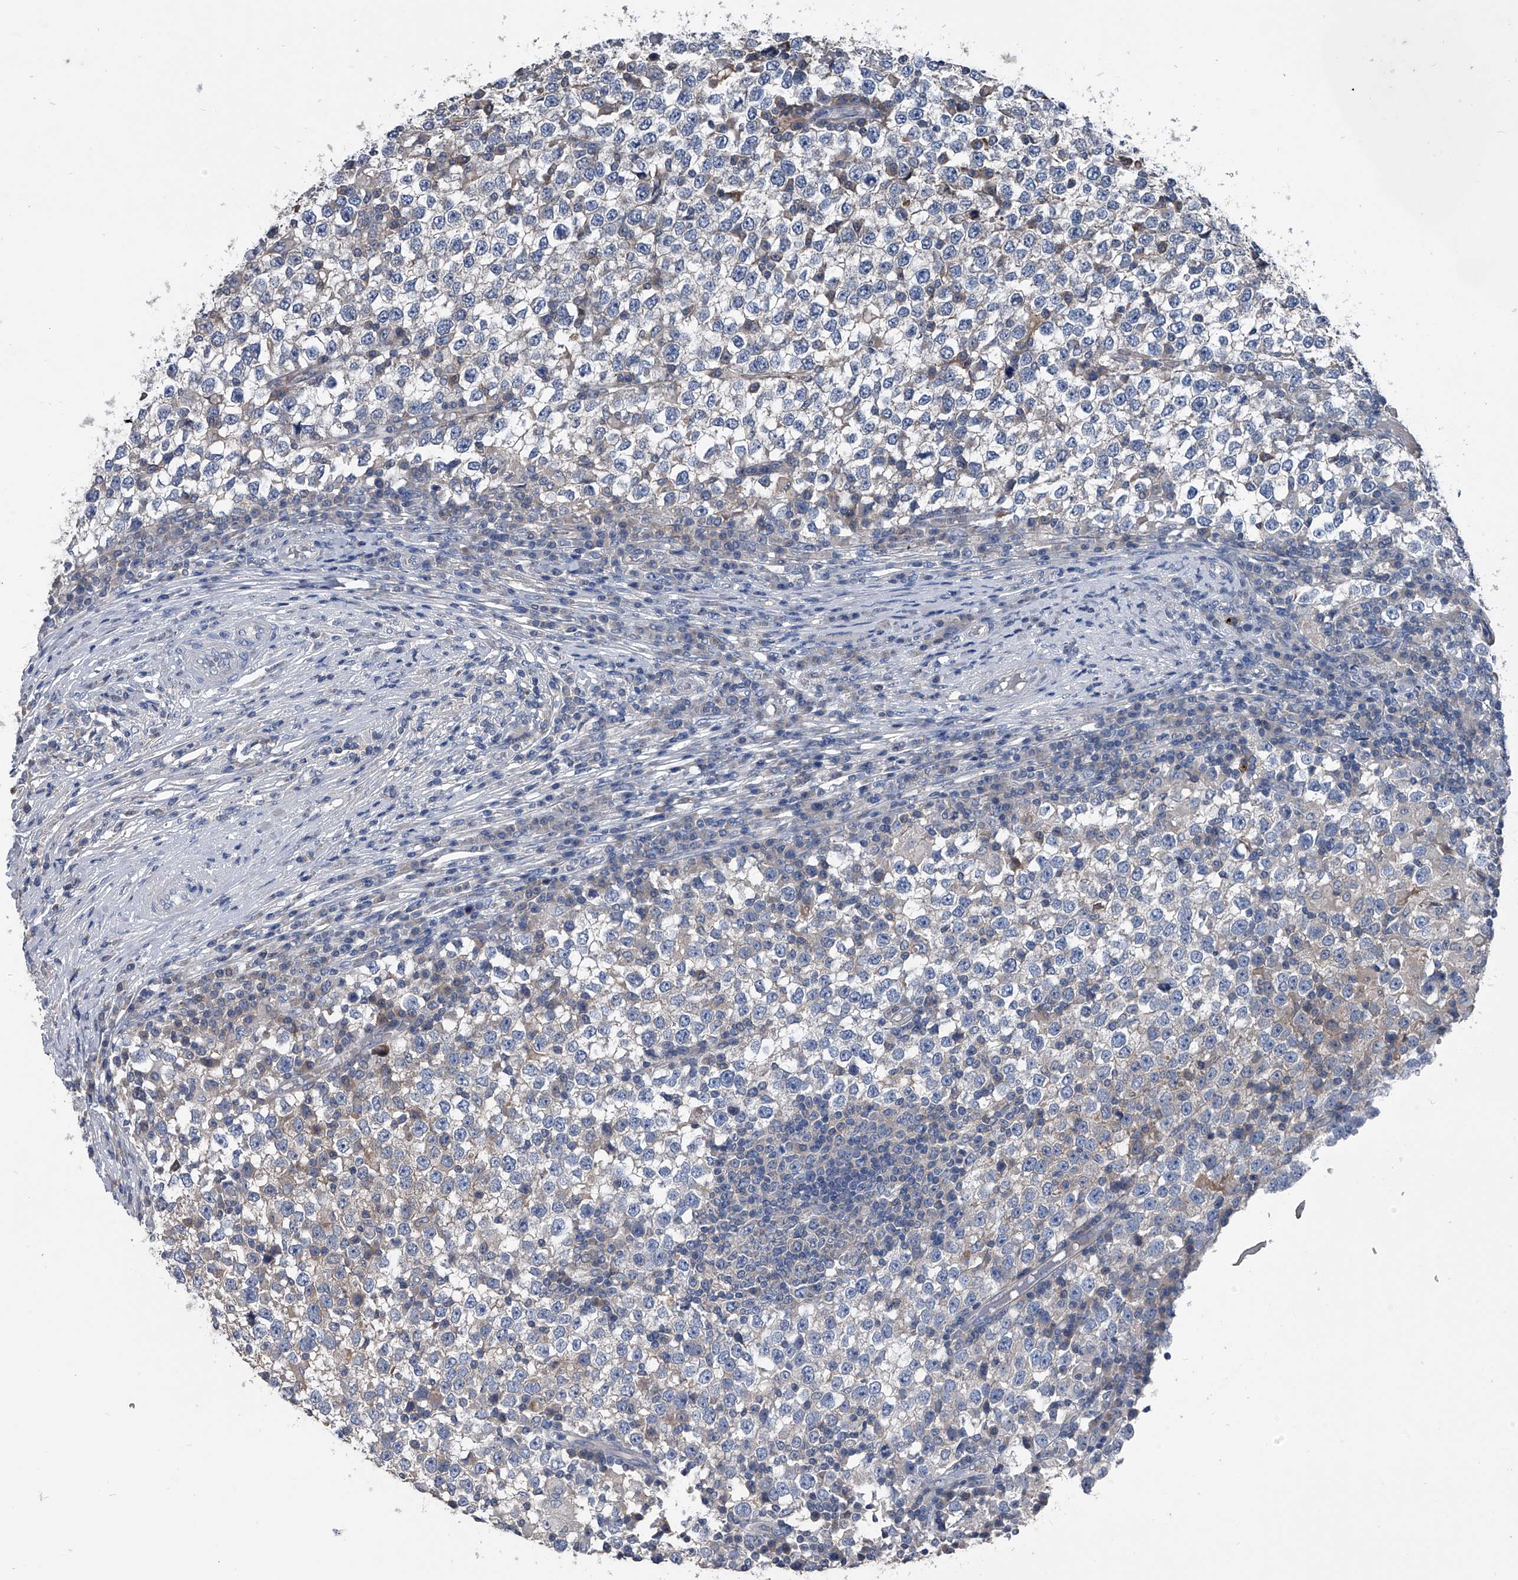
{"staining": {"intensity": "negative", "quantity": "none", "location": "none"}, "tissue": "testis cancer", "cell_type": "Tumor cells", "image_type": "cancer", "snomed": [{"axis": "morphology", "description": "Seminoma, NOS"}, {"axis": "topography", "description": "Testis"}], "caption": "Immunohistochemical staining of human testis seminoma shows no significant positivity in tumor cells. (Immunohistochemistry, brightfield microscopy, high magnification).", "gene": "KIF13A", "patient": {"sex": "male", "age": 65}}